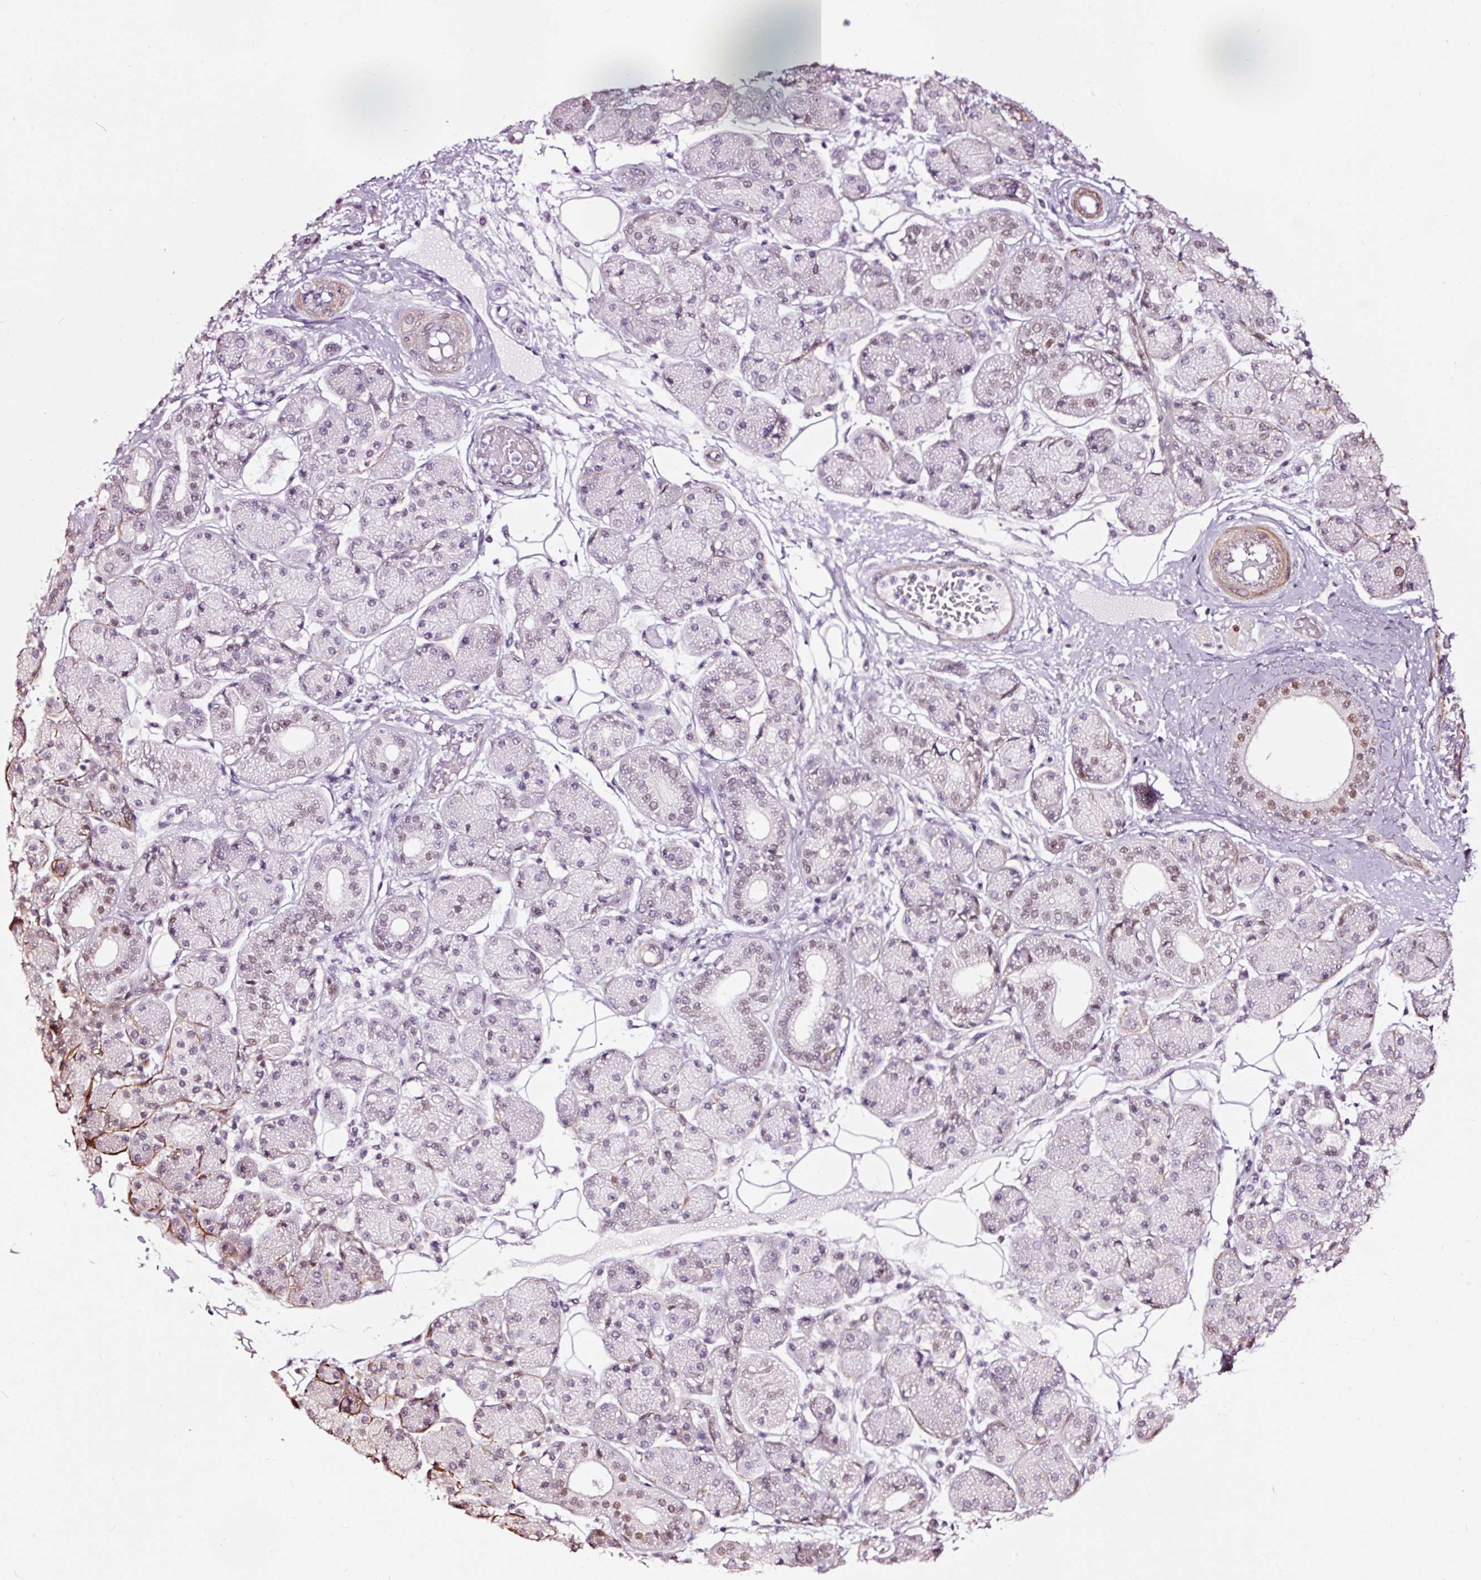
{"staining": {"intensity": "moderate", "quantity": "25%-75%", "location": "nuclear"}, "tissue": "salivary gland", "cell_type": "Glandular cells", "image_type": "normal", "snomed": [{"axis": "morphology", "description": "Squamous cell carcinoma, NOS"}, {"axis": "topography", "description": "Skin"}, {"axis": "topography", "description": "Head-Neck"}], "caption": "This is a micrograph of immunohistochemistry staining of unremarkable salivary gland, which shows moderate positivity in the nuclear of glandular cells.", "gene": "TPM1", "patient": {"sex": "male", "age": 80}}